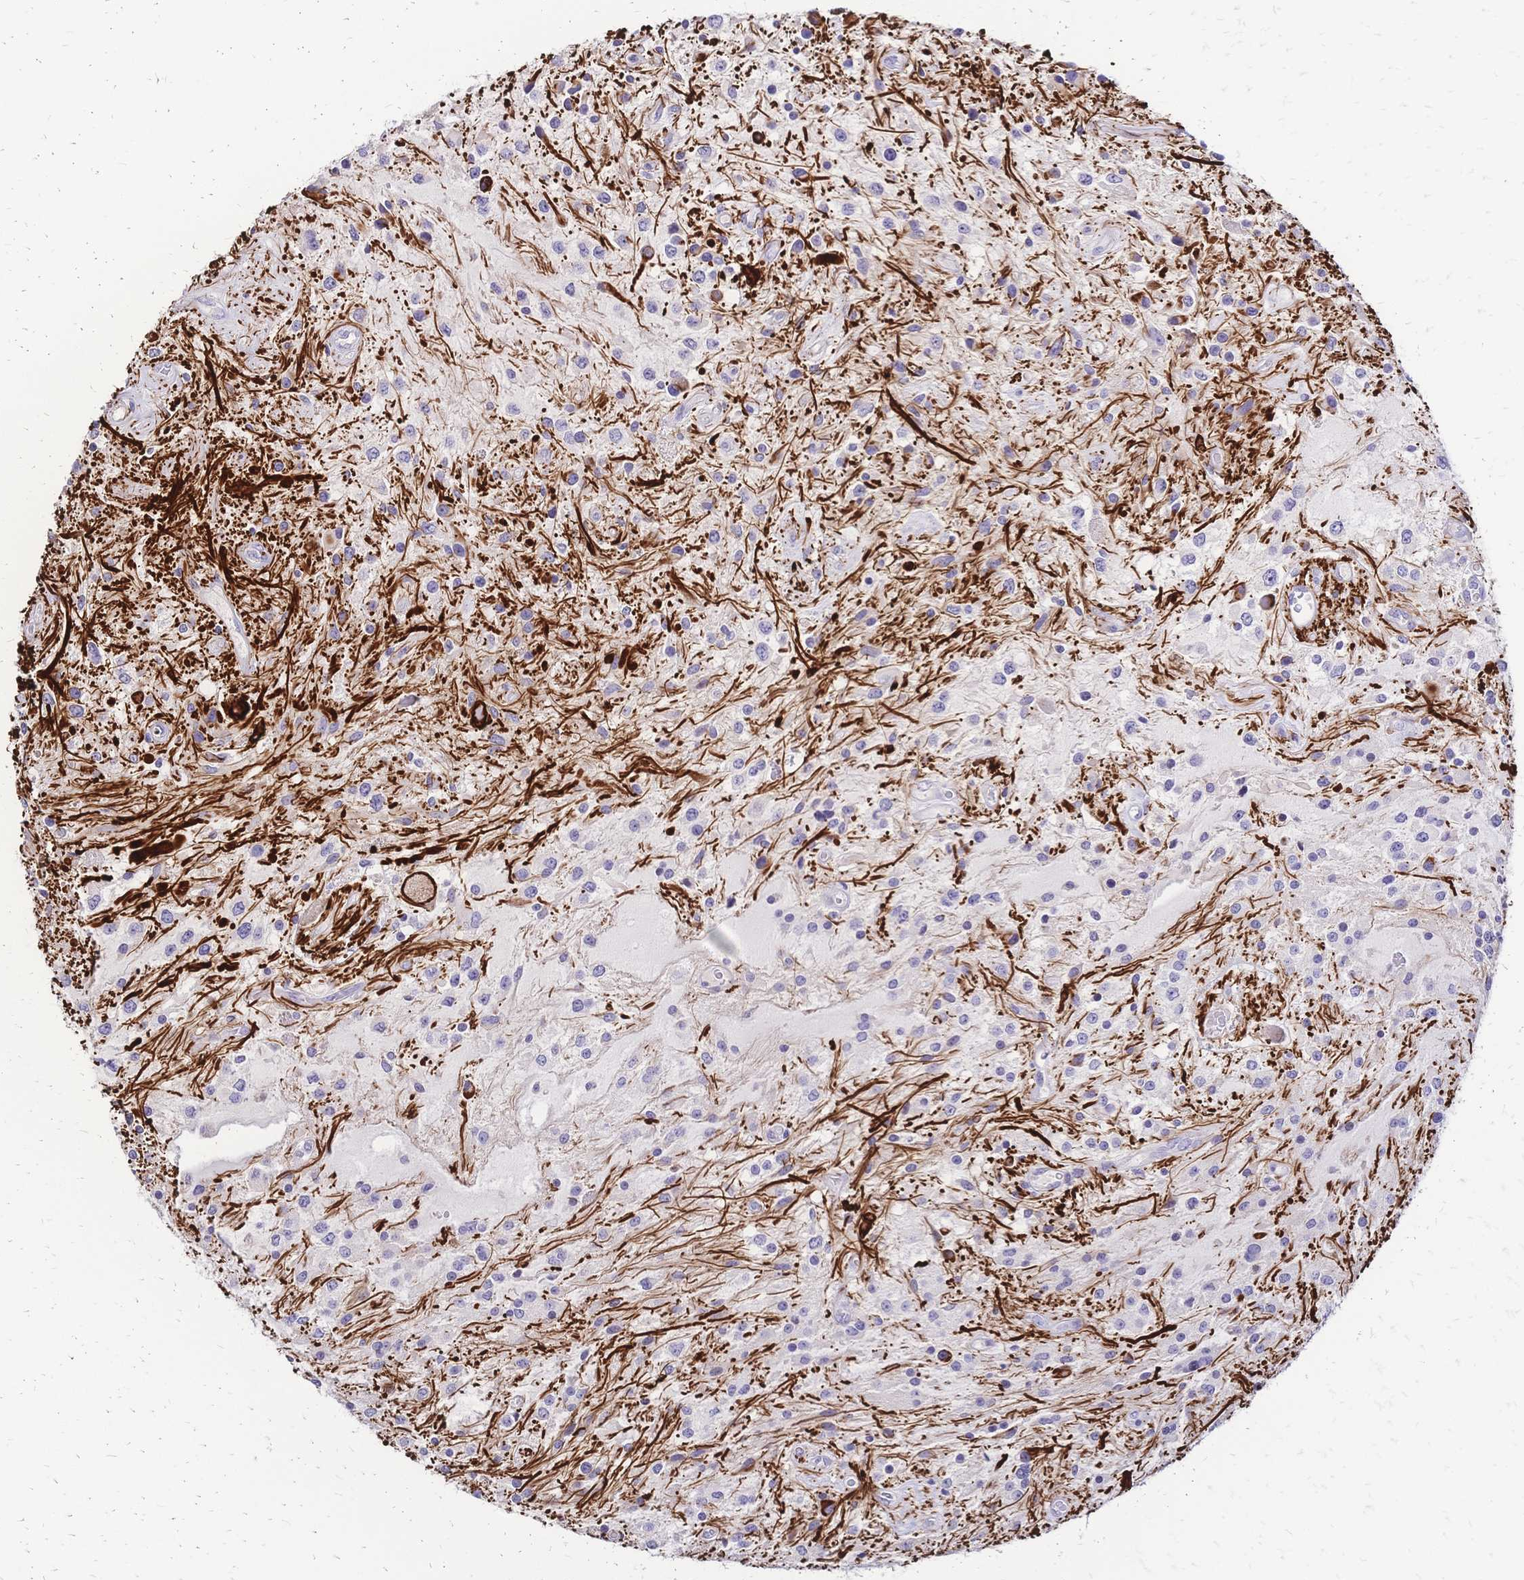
{"staining": {"intensity": "negative", "quantity": "none", "location": "none"}, "tissue": "glioma", "cell_type": "Tumor cells", "image_type": "cancer", "snomed": [{"axis": "morphology", "description": "Glioma, malignant, Low grade"}, {"axis": "topography", "description": "Cerebellum"}], "caption": "Photomicrograph shows no significant protein staining in tumor cells of malignant glioma (low-grade).", "gene": "IL2RA", "patient": {"sex": "female", "age": 14}}